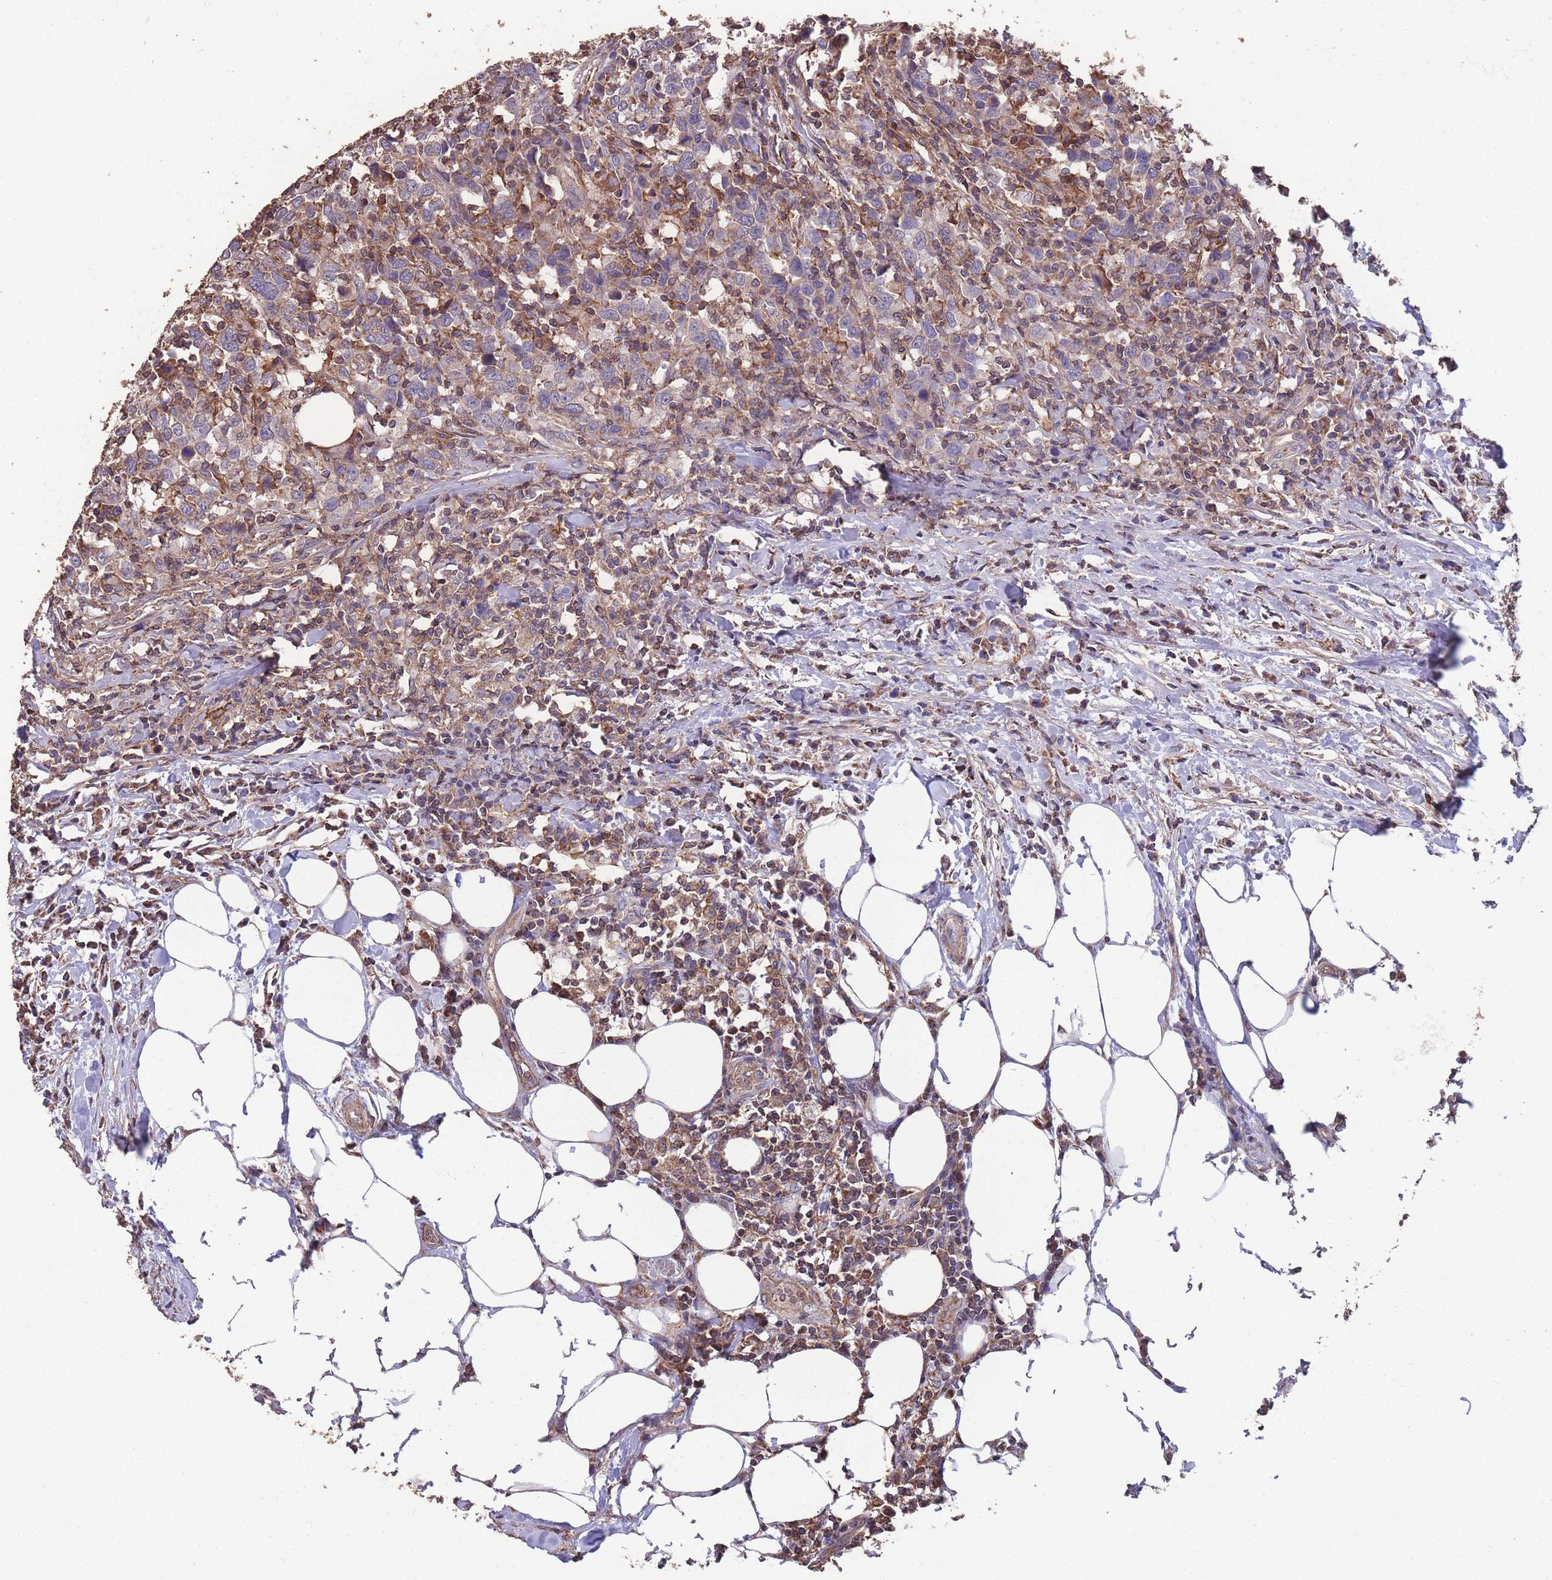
{"staining": {"intensity": "weak", "quantity": "<25%", "location": "cytoplasmic/membranous"}, "tissue": "urothelial cancer", "cell_type": "Tumor cells", "image_type": "cancer", "snomed": [{"axis": "morphology", "description": "Urothelial carcinoma, High grade"}, {"axis": "topography", "description": "Urinary bladder"}], "caption": "High-grade urothelial carcinoma was stained to show a protein in brown. There is no significant expression in tumor cells. (DAB IHC, high magnification).", "gene": "NUDT21", "patient": {"sex": "male", "age": 61}}